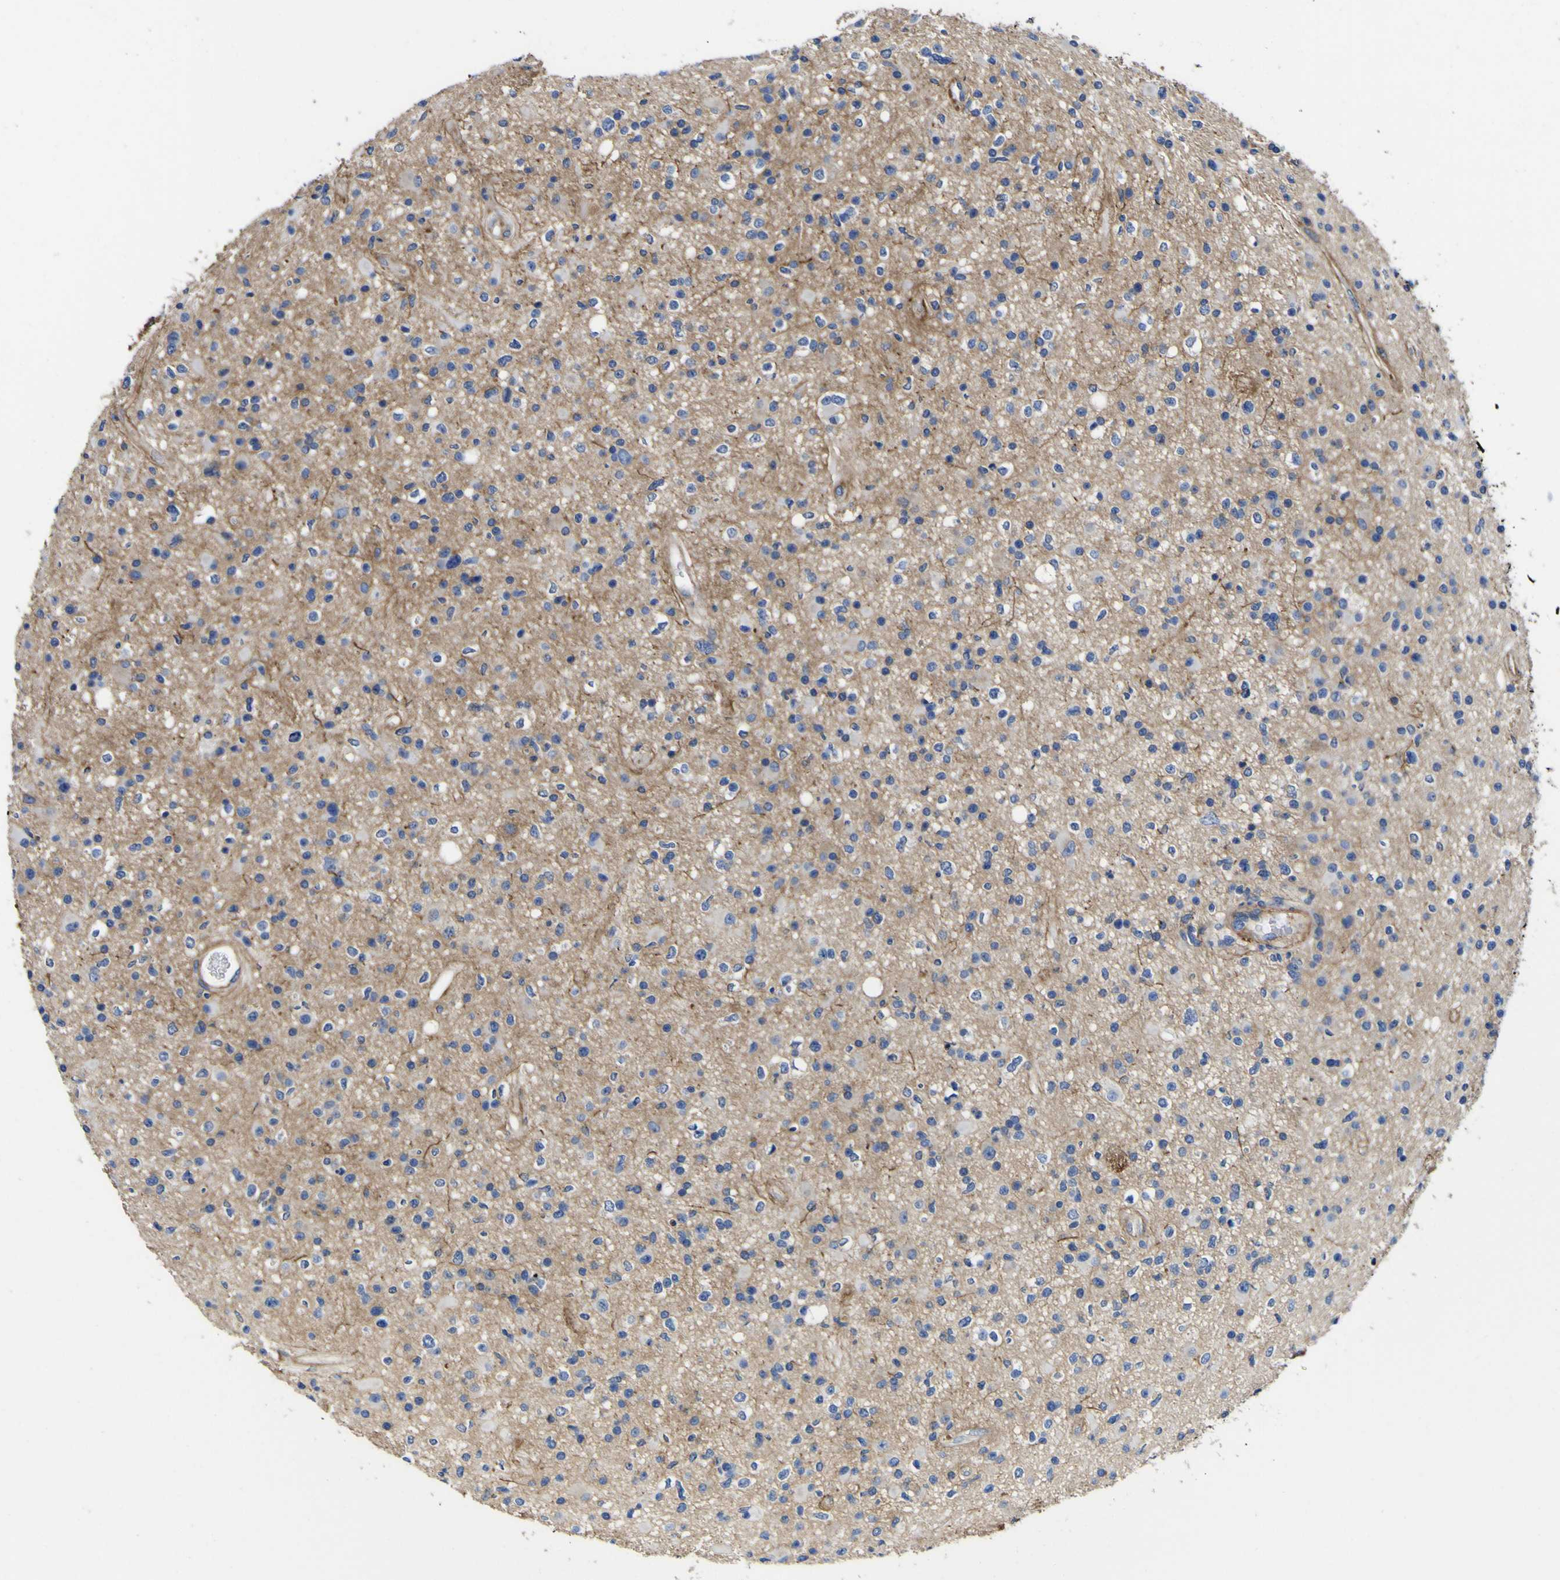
{"staining": {"intensity": "negative", "quantity": "none", "location": "none"}, "tissue": "glioma", "cell_type": "Tumor cells", "image_type": "cancer", "snomed": [{"axis": "morphology", "description": "Glioma, malignant, High grade"}, {"axis": "topography", "description": "Brain"}], "caption": "DAB immunohistochemical staining of human malignant glioma (high-grade) displays no significant expression in tumor cells.", "gene": "CD151", "patient": {"sex": "male", "age": 33}}